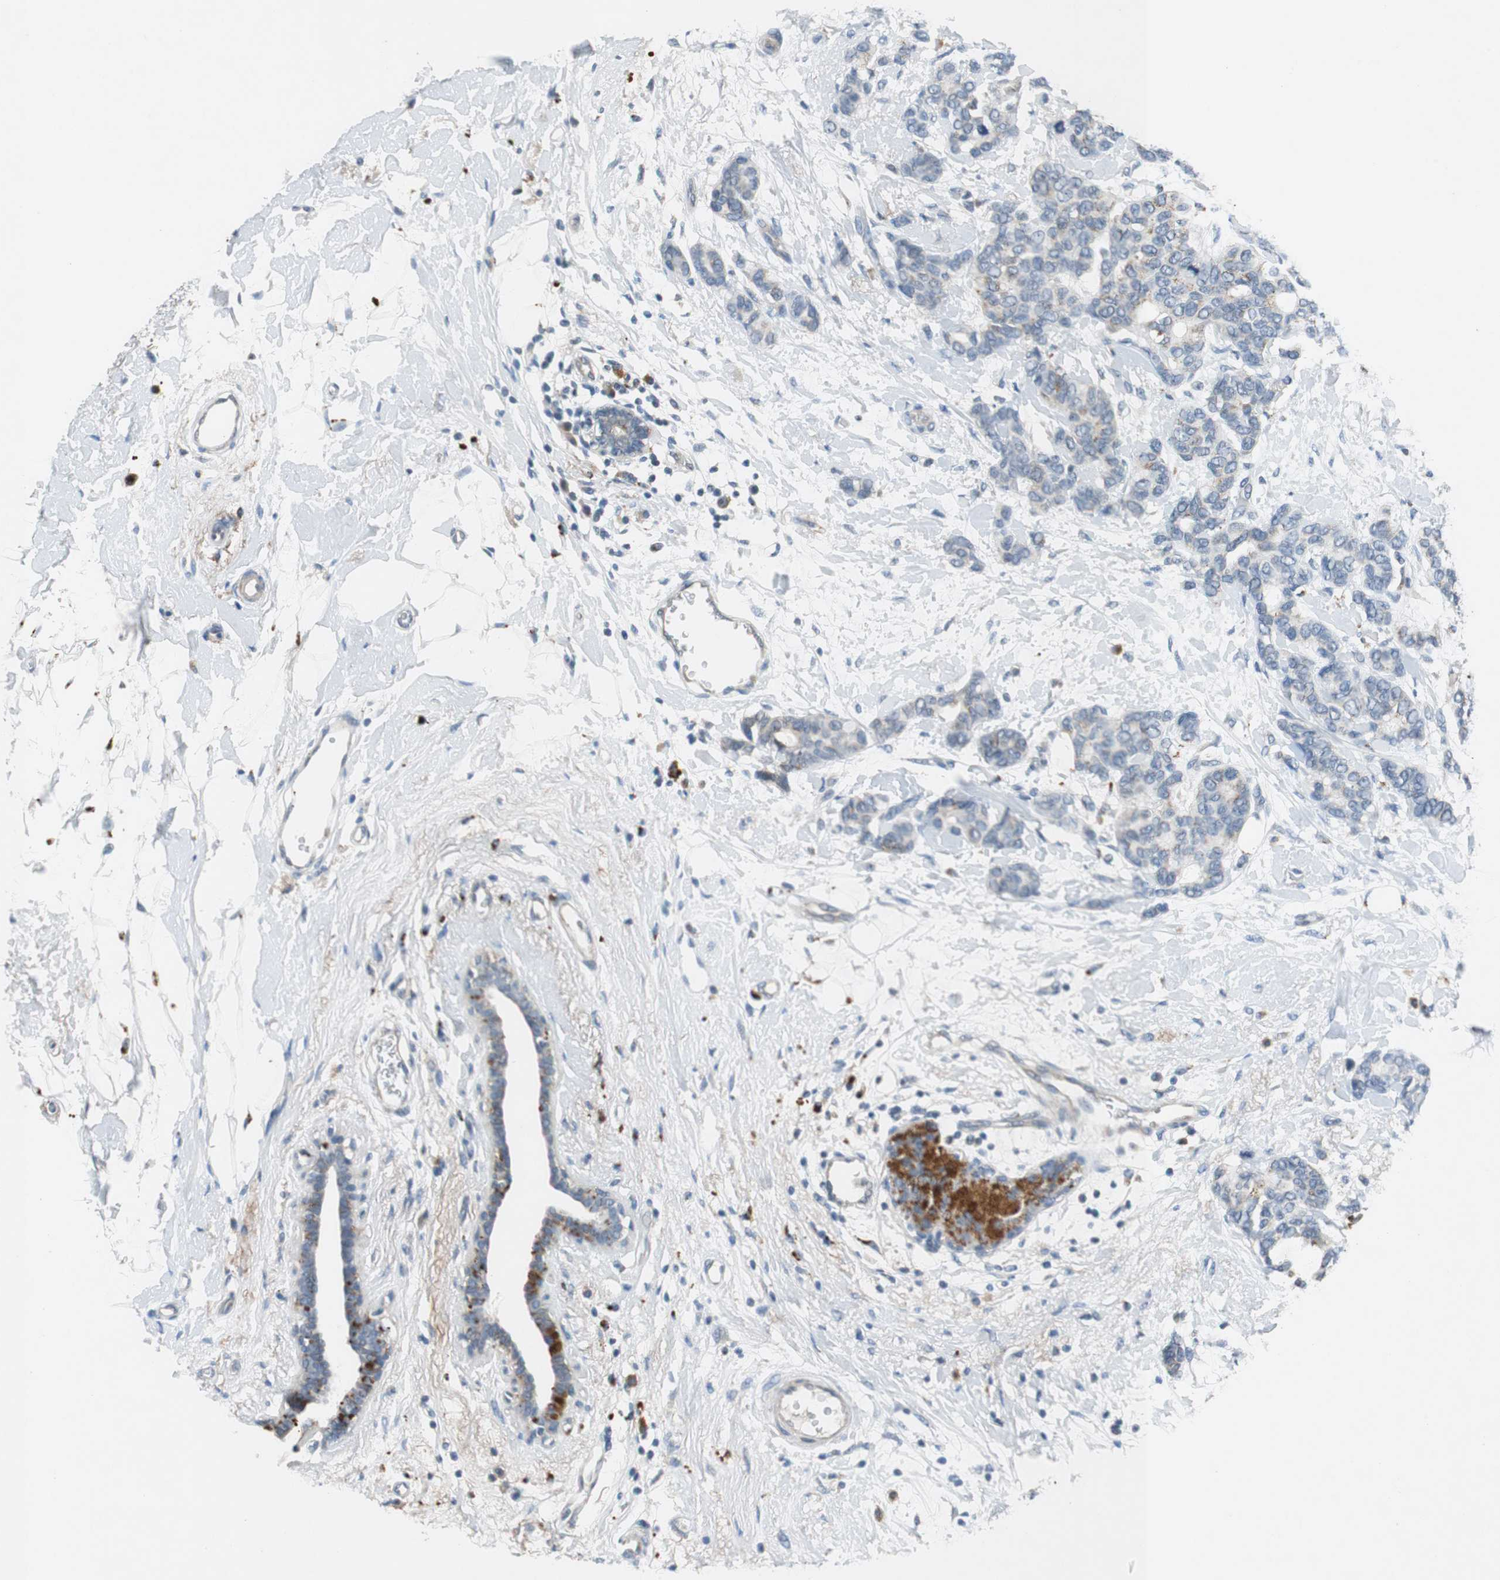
{"staining": {"intensity": "weak", "quantity": "<25%", "location": "cytoplasmic/membranous"}, "tissue": "breast cancer", "cell_type": "Tumor cells", "image_type": "cancer", "snomed": [{"axis": "morphology", "description": "Duct carcinoma"}, {"axis": "topography", "description": "Breast"}], "caption": "There is no significant expression in tumor cells of breast infiltrating ductal carcinoma.", "gene": "NLGN1", "patient": {"sex": "female", "age": 87}}